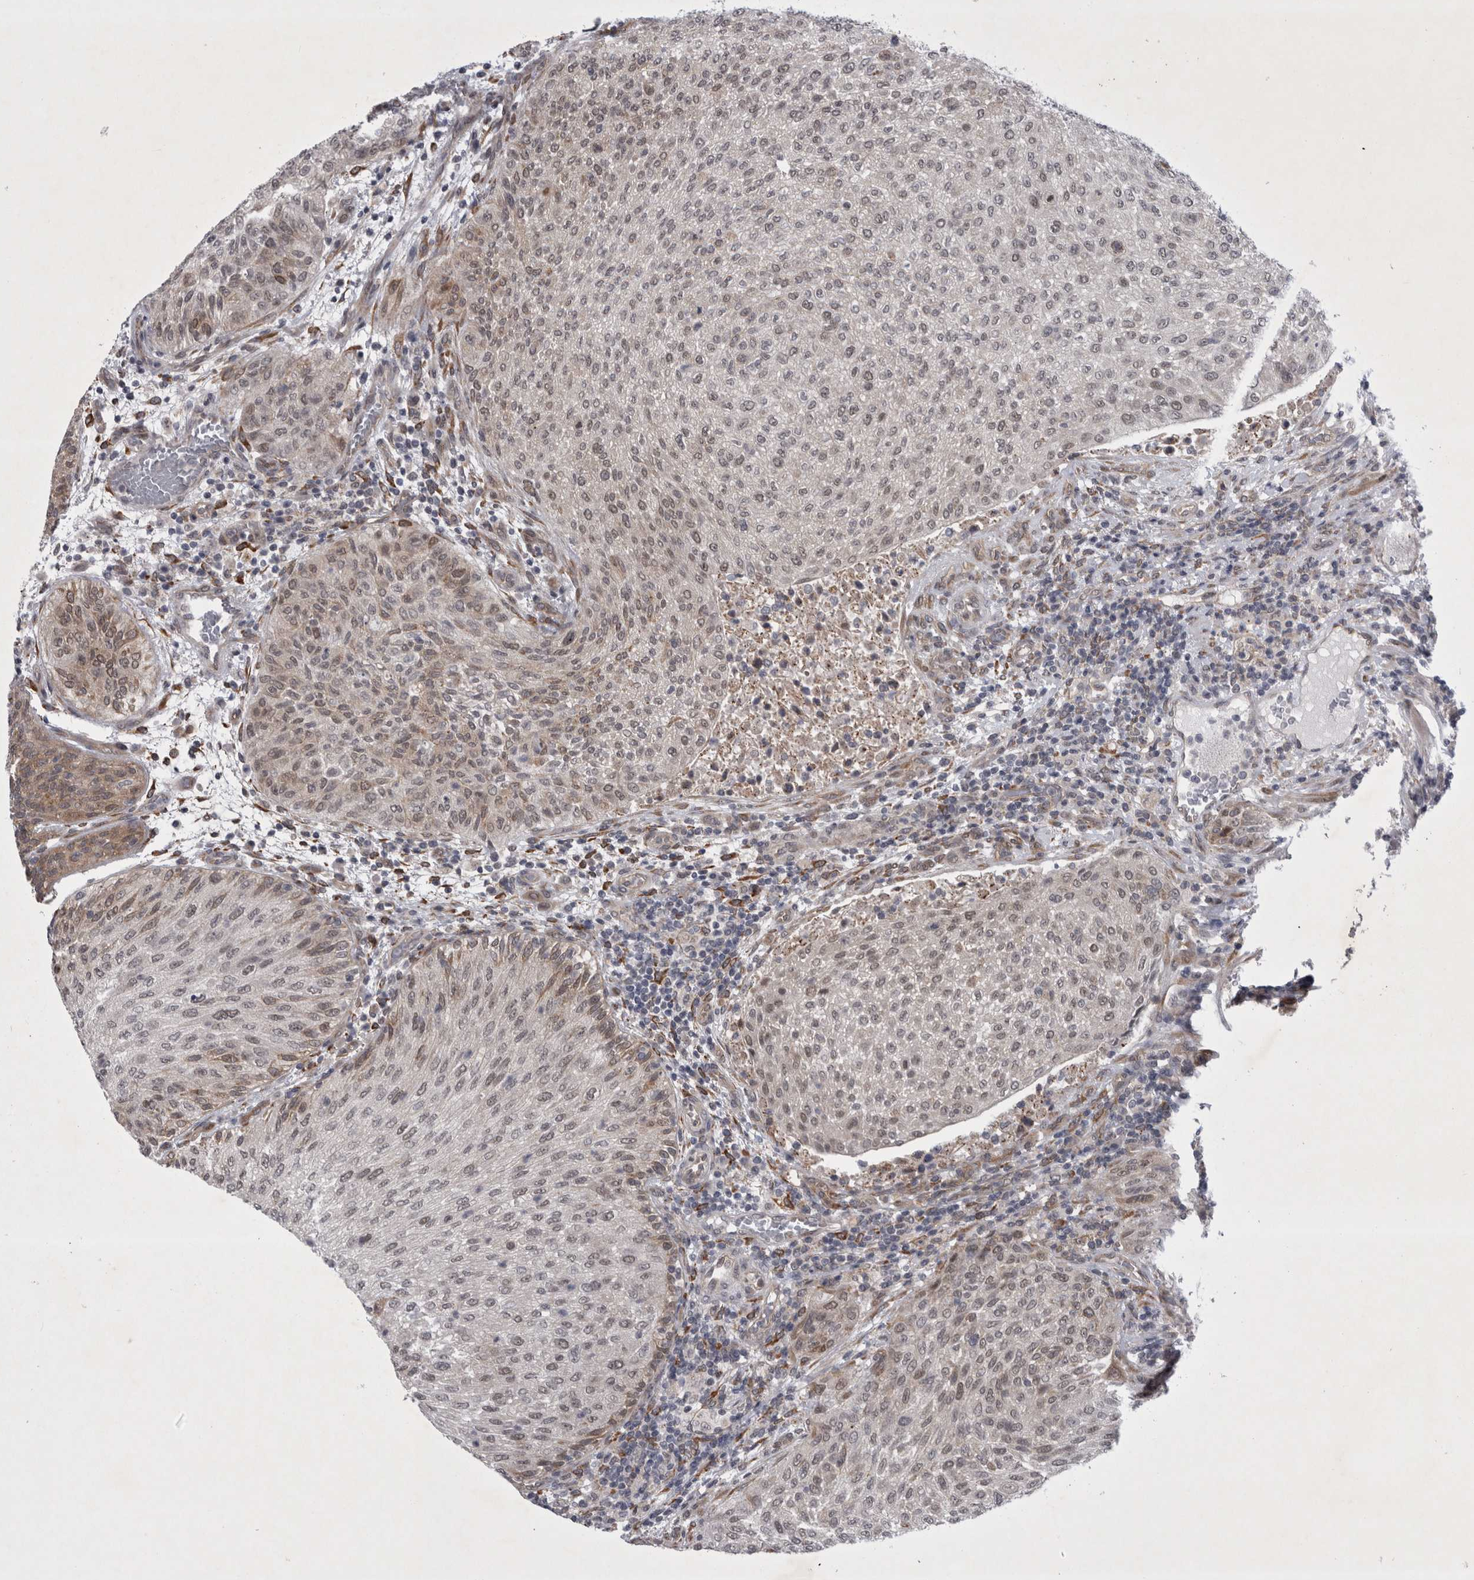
{"staining": {"intensity": "weak", "quantity": ">75%", "location": "nuclear"}, "tissue": "urothelial cancer", "cell_type": "Tumor cells", "image_type": "cancer", "snomed": [{"axis": "morphology", "description": "Urothelial carcinoma, Low grade"}, {"axis": "morphology", "description": "Urothelial carcinoma, High grade"}, {"axis": "topography", "description": "Urinary bladder"}], "caption": "The micrograph shows immunohistochemical staining of urothelial cancer. There is weak nuclear staining is seen in about >75% of tumor cells.", "gene": "PARP11", "patient": {"sex": "male", "age": 35}}